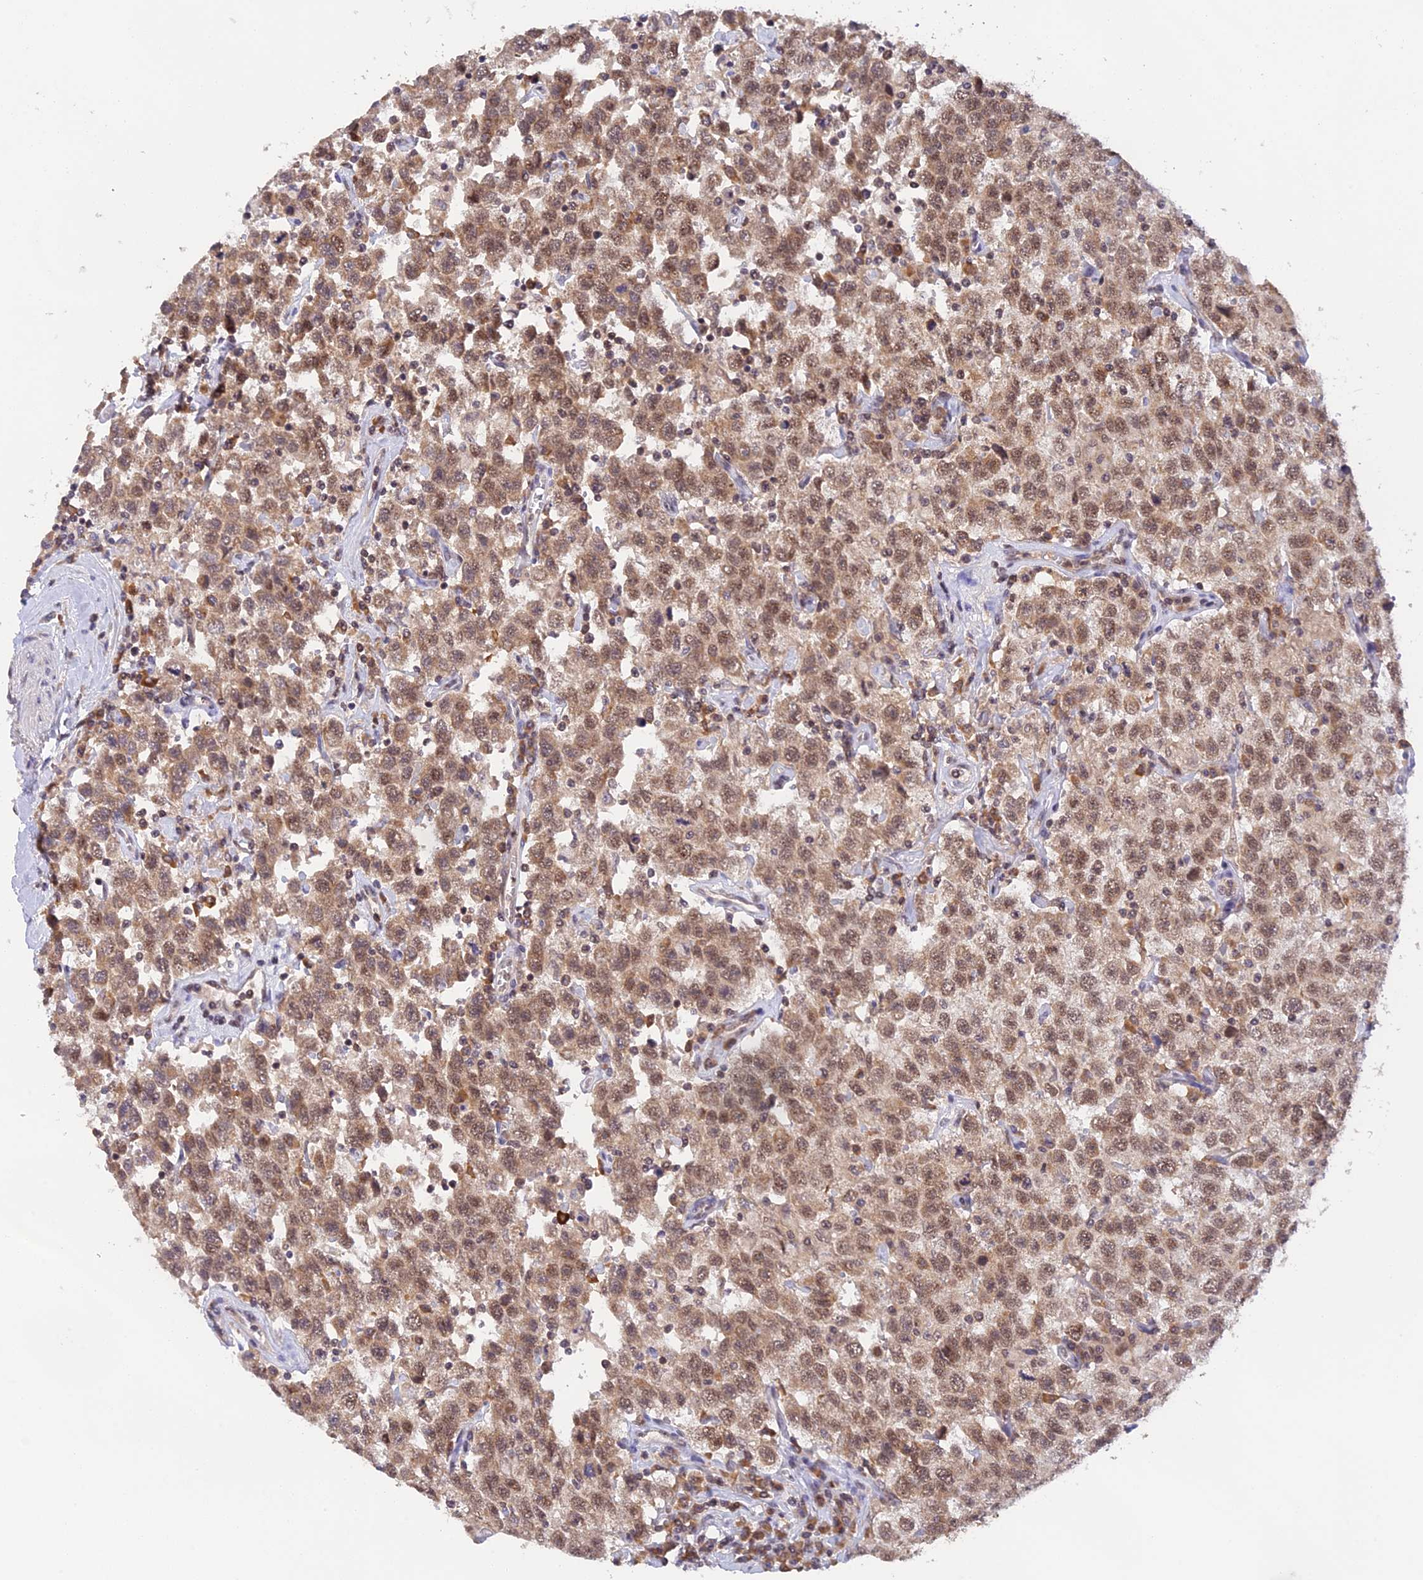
{"staining": {"intensity": "moderate", "quantity": ">75%", "location": "cytoplasmic/membranous,nuclear"}, "tissue": "testis cancer", "cell_type": "Tumor cells", "image_type": "cancer", "snomed": [{"axis": "morphology", "description": "Seminoma, NOS"}, {"axis": "topography", "description": "Testis"}], "caption": "Immunohistochemical staining of human seminoma (testis) shows moderate cytoplasmic/membranous and nuclear protein expression in about >75% of tumor cells. The protein of interest is stained brown, and the nuclei are stained in blue (DAB (3,3'-diaminobenzidine) IHC with brightfield microscopy, high magnification).", "gene": "PEX16", "patient": {"sex": "male", "age": 41}}